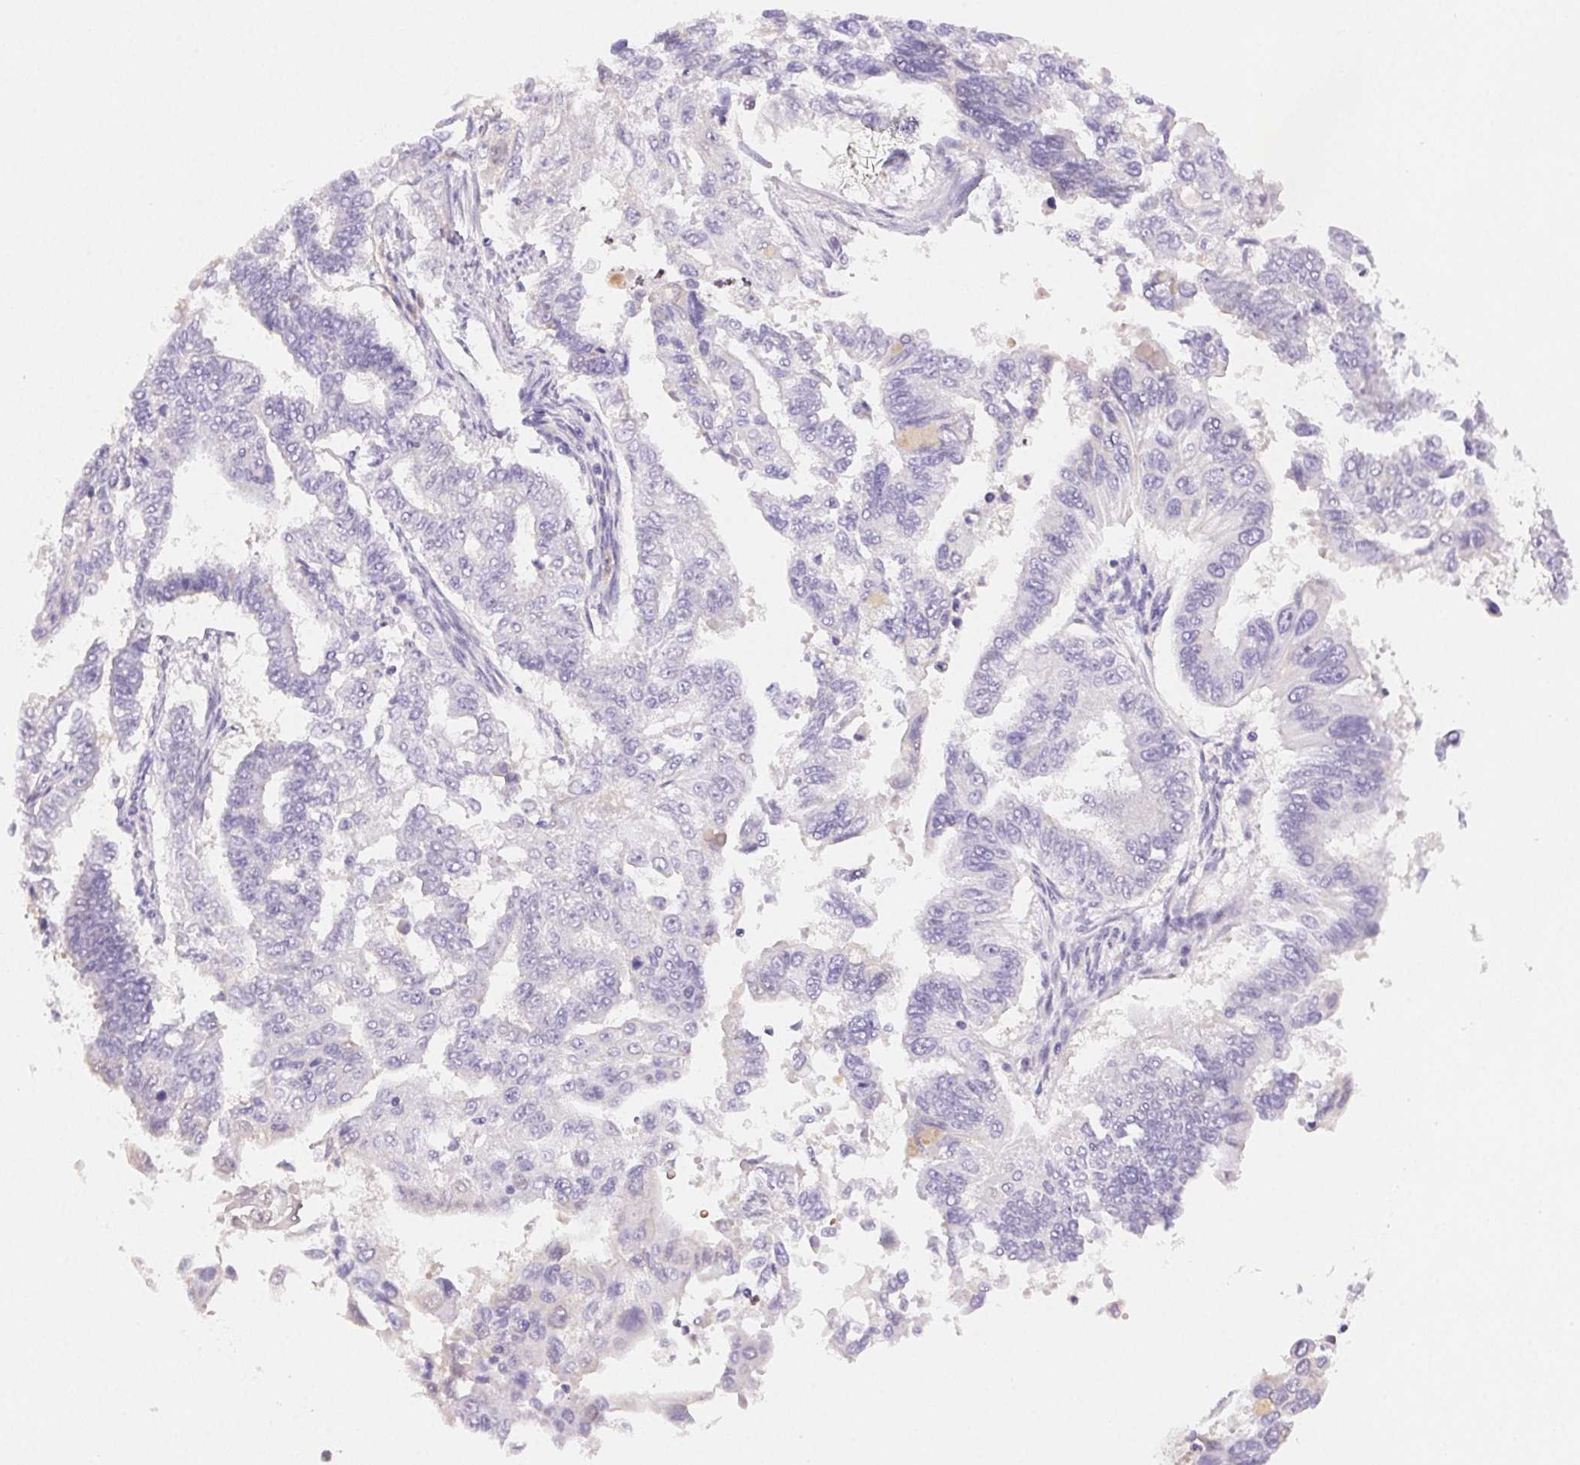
{"staining": {"intensity": "negative", "quantity": "none", "location": "none"}, "tissue": "endometrial cancer", "cell_type": "Tumor cells", "image_type": "cancer", "snomed": [{"axis": "morphology", "description": "Adenocarcinoma, NOS"}, {"axis": "topography", "description": "Uterus"}], "caption": "An IHC image of endometrial adenocarcinoma is shown. There is no staining in tumor cells of endometrial adenocarcinoma.", "gene": "PADI4", "patient": {"sex": "female", "age": 59}}